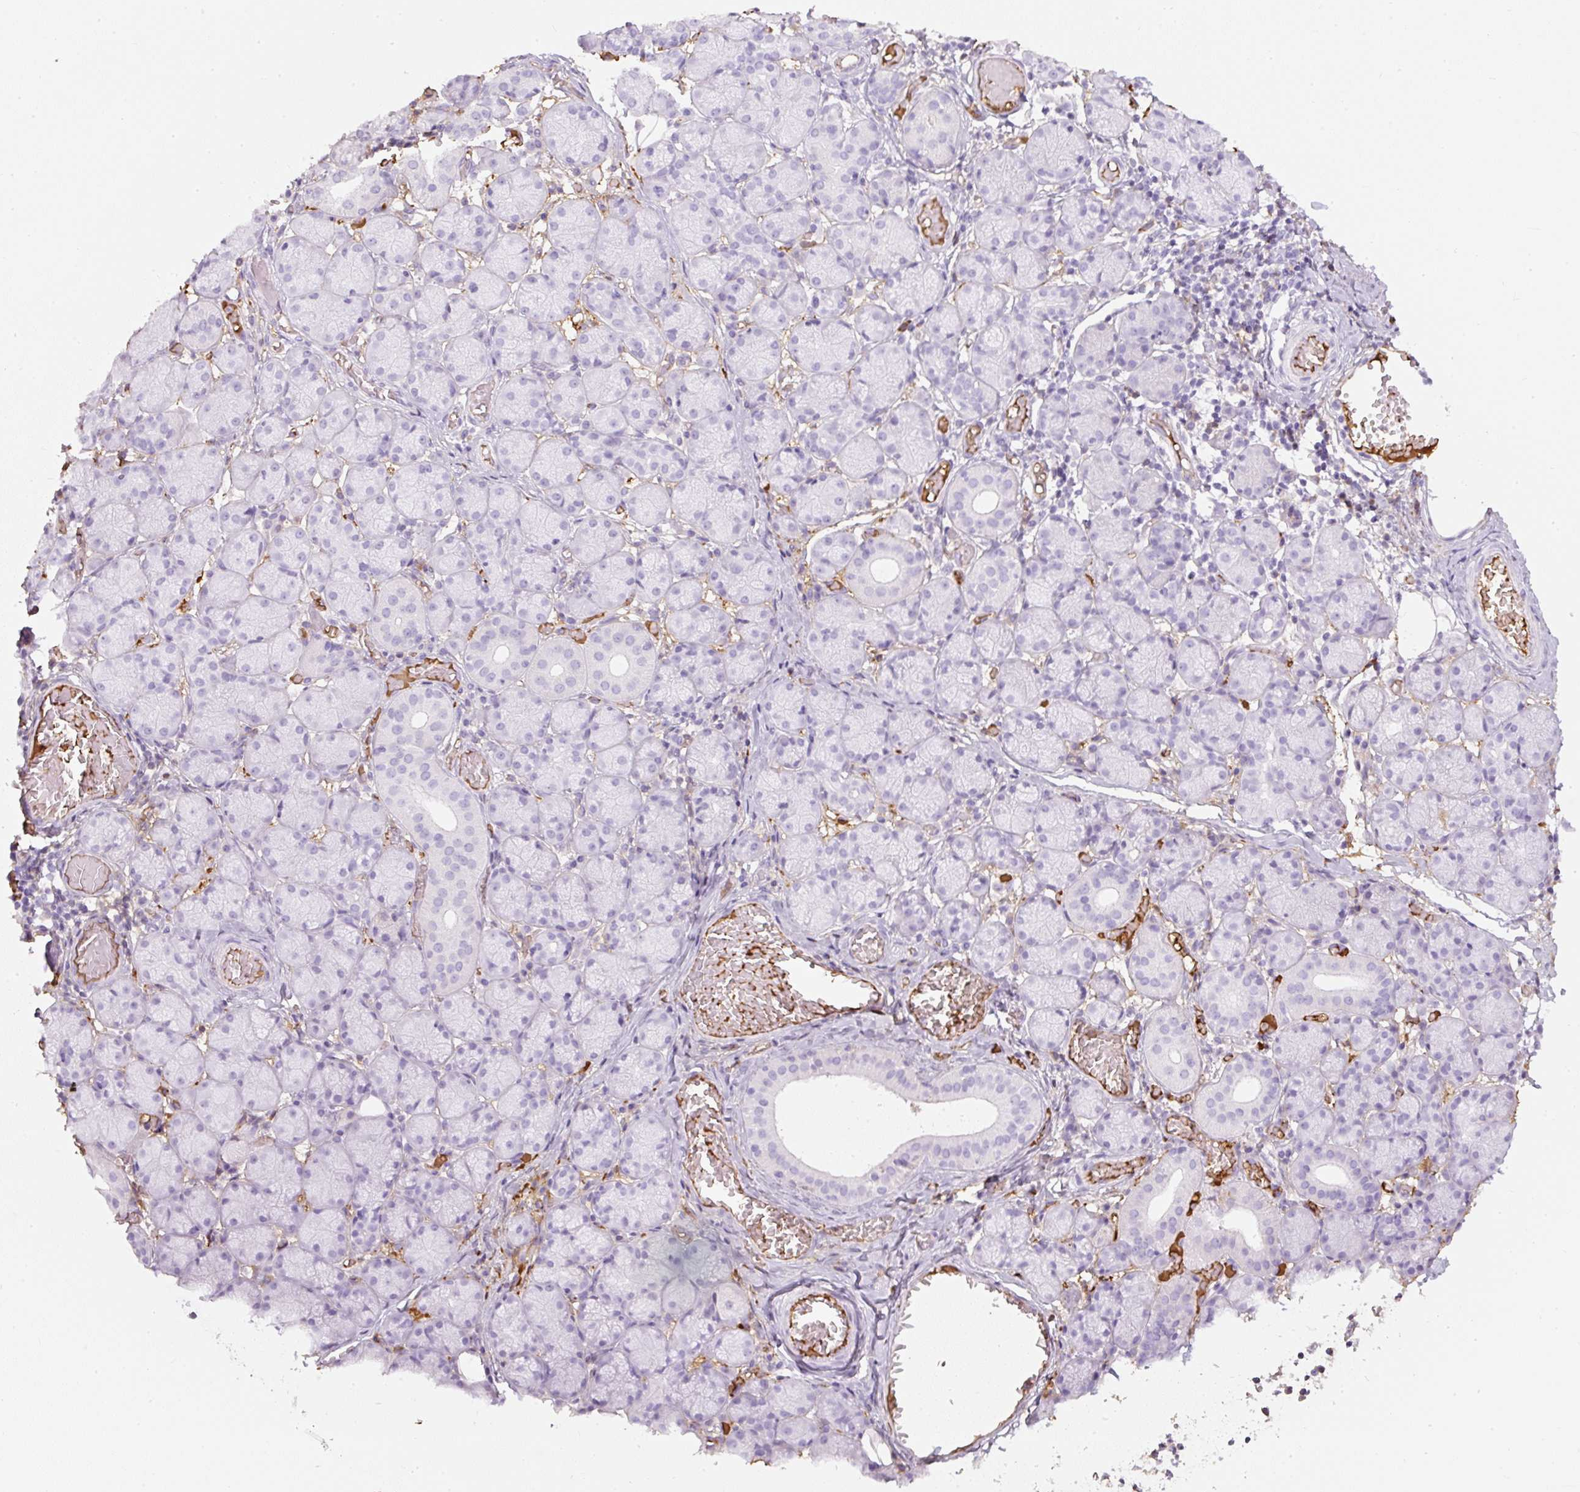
{"staining": {"intensity": "negative", "quantity": "none", "location": "none"}, "tissue": "salivary gland", "cell_type": "Glandular cells", "image_type": "normal", "snomed": [{"axis": "morphology", "description": "Normal tissue, NOS"}, {"axis": "topography", "description": "Salivary gland"}], "caption": "This histopathology image is of normal salivary gland stained with immunohistochemistry to label a protein in brown with the nuclei are counter-stained blue. There is no positivity in glandular cells. (Brightfield microscopy of DAB (3,3'-diaminobenzidine) immunohistochemistry at high magnification).", "gene": "APOA1", "patient": {"sex": "female", "age": 24}}